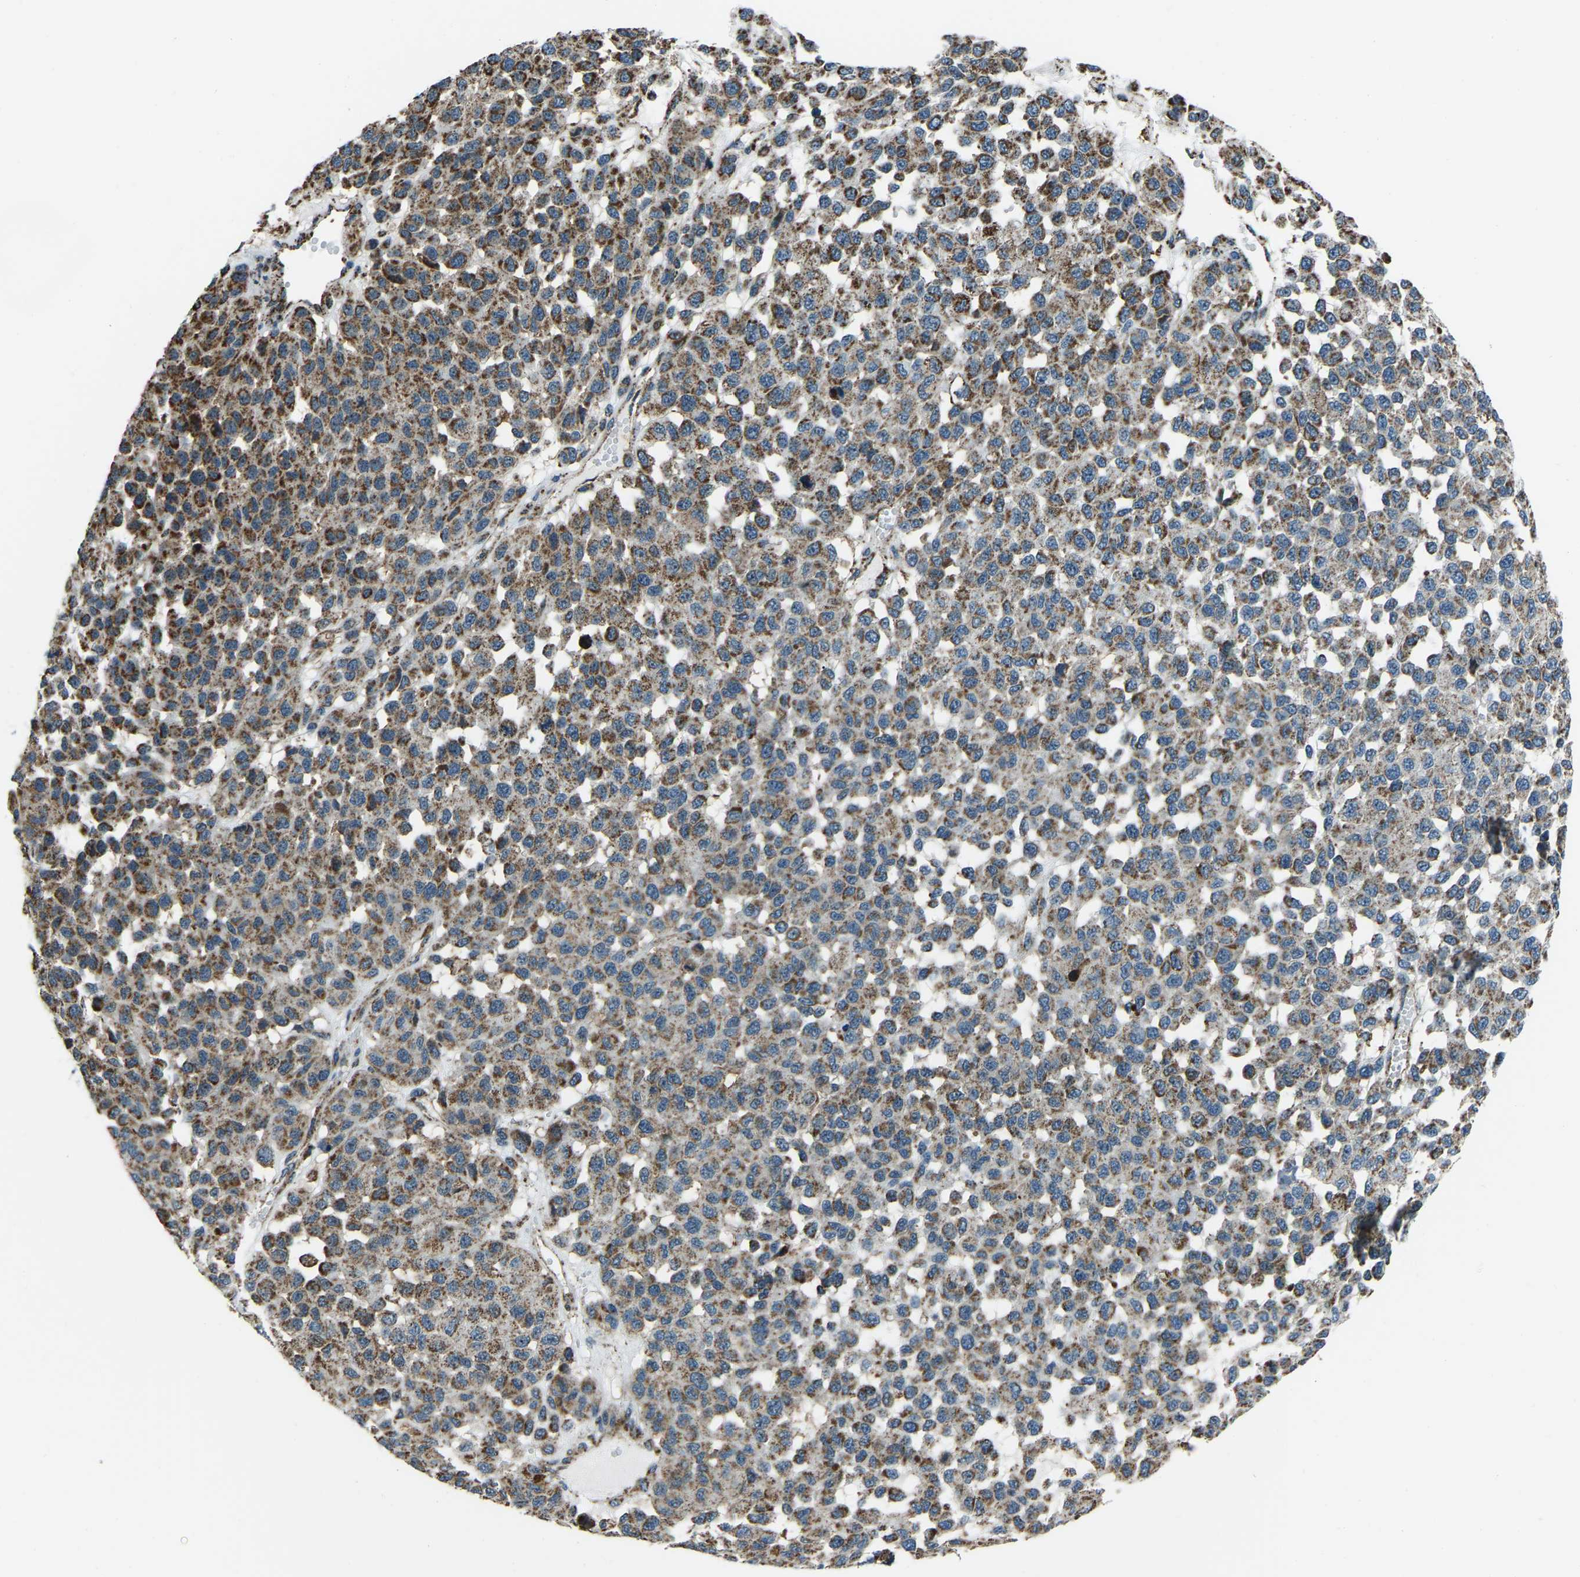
{"staining": {"intensity": "strong", "quantity": "25%-75%", "location": "cytoplasmic/membranous"}, "tissue": "melanoma", "cell_type": "Tumor cells", "image_type": "cancer", "snomed": [{"axis": "morphology", "description": "Malignant melanoma, NOS"}, {"axis": "topography", "description": "Skin"}], "caption": "Human malignant melanoma stained with a brown dye reveals strong cytoplasmic/membranous positive expression in about 25%-75% of tumor cells.", "gene": "RBM33", "patient": {"sex": "male", "age": 62}}